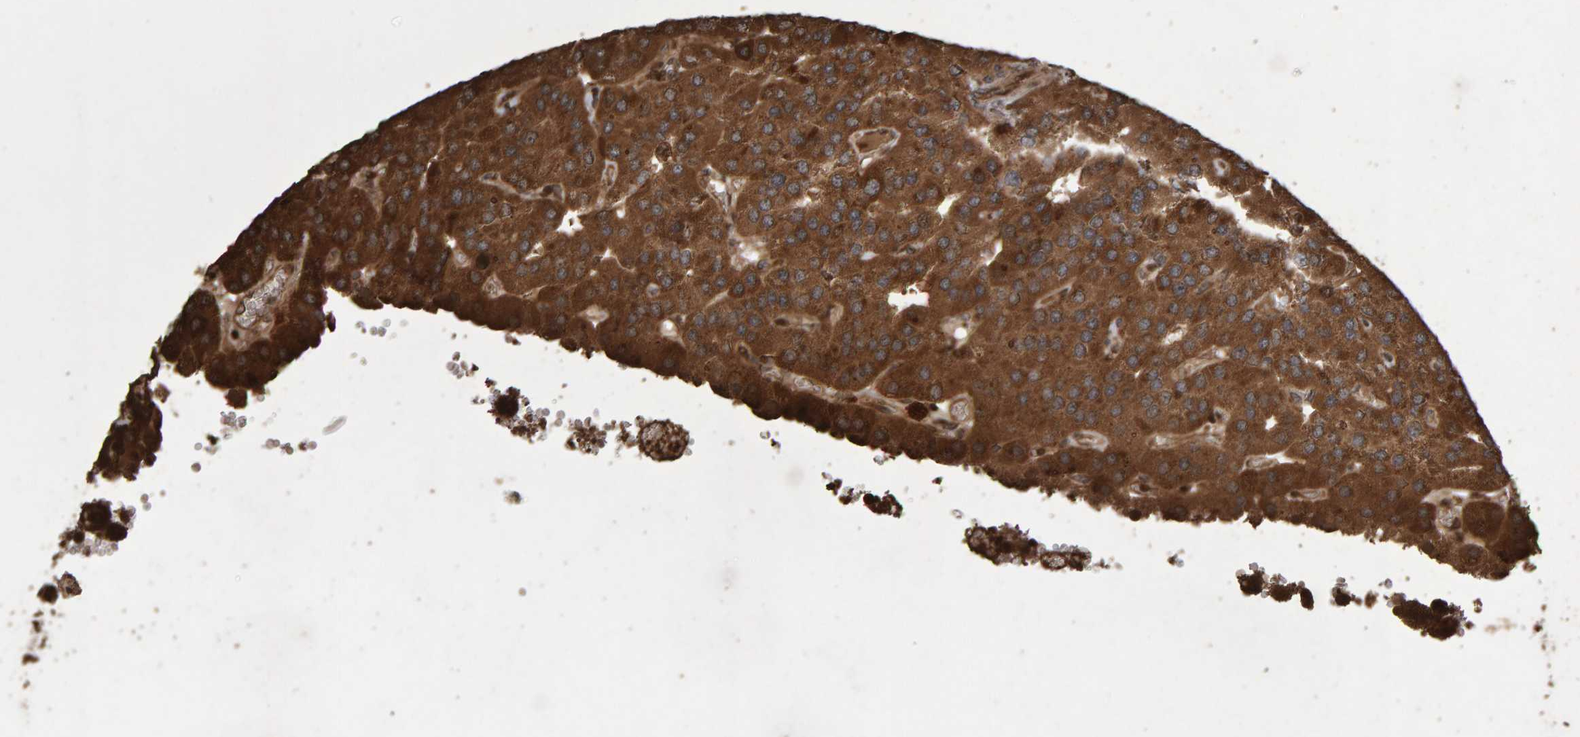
{"staining": {"intensity": "strong", "quantity": ">75%", "location": "cytoplasmic/membranous"}, "tissue": "parathyroid gland", "cell_type": "Glandular cells", "image_type": "normal", "snomed": [{"axis": "morphology", "description": "Normal tissue, NOS"}, {"axis": "morphology", "description": "Adenoma, NOS"}, {"axis": "topography", "description": "Parathyroid gland"}], "caption": "Human parathyroid gland stained with a protein marker displays strong staining in glandular cells.", "gene": "OSBP2", "patient": {"sex": "female", "age": 86}}